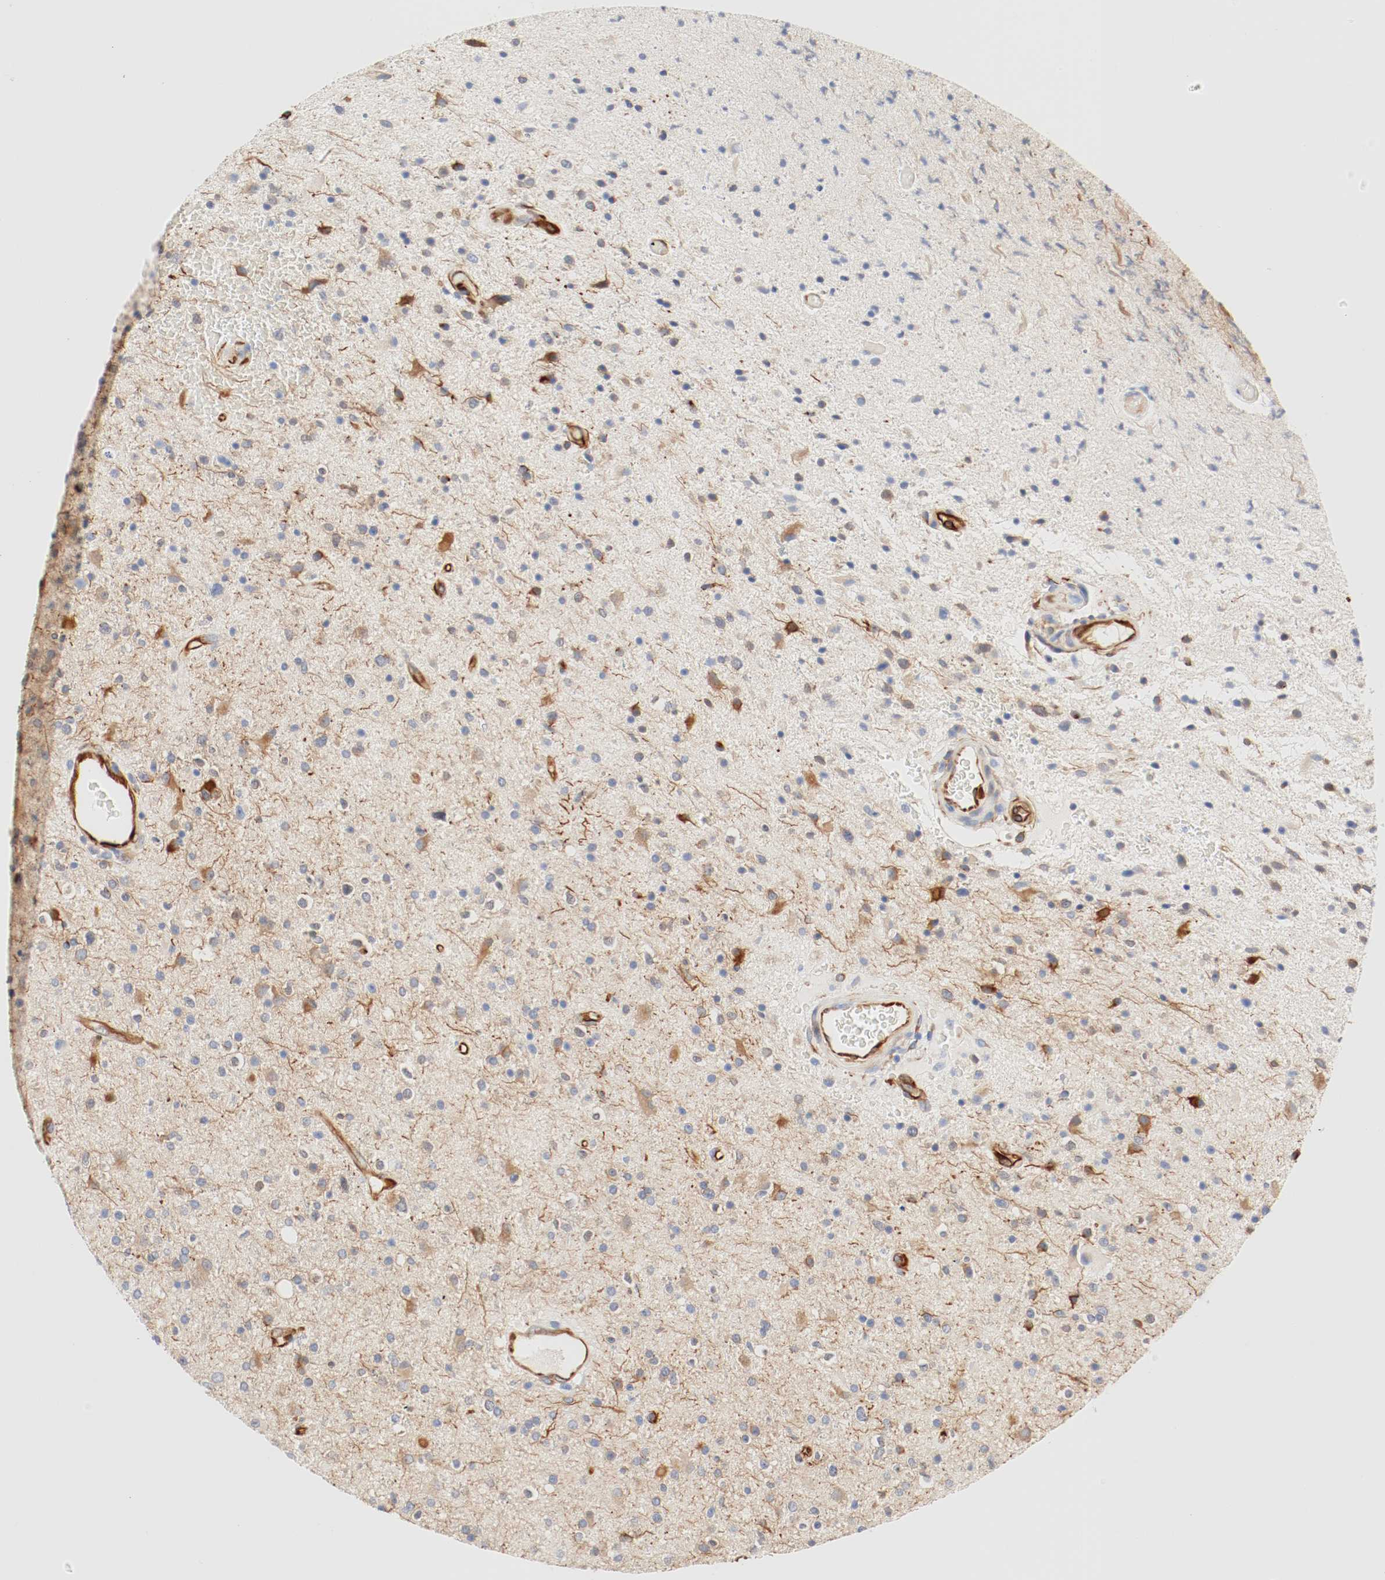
{"staining": {"intensity": "moderate", "quantity": ">75%", "location": "cytoplasmic/membranous"}, "tissue": "glioma", "cell_type": "Tumor cells", "image_type": "cancer", "snomed": [{"axis": "morphology", "description": "Glioma, malignant, High grade"}, {"axis": "topography", "description": "Brain"}], "caption": "A brown stain highlights moderate cytoplasmic/membranous staining of a protein in human malignant glioma (high-grade) tumor cells.", "gene": "GIT1", "patient": {"sex": "male", "age": 33}}